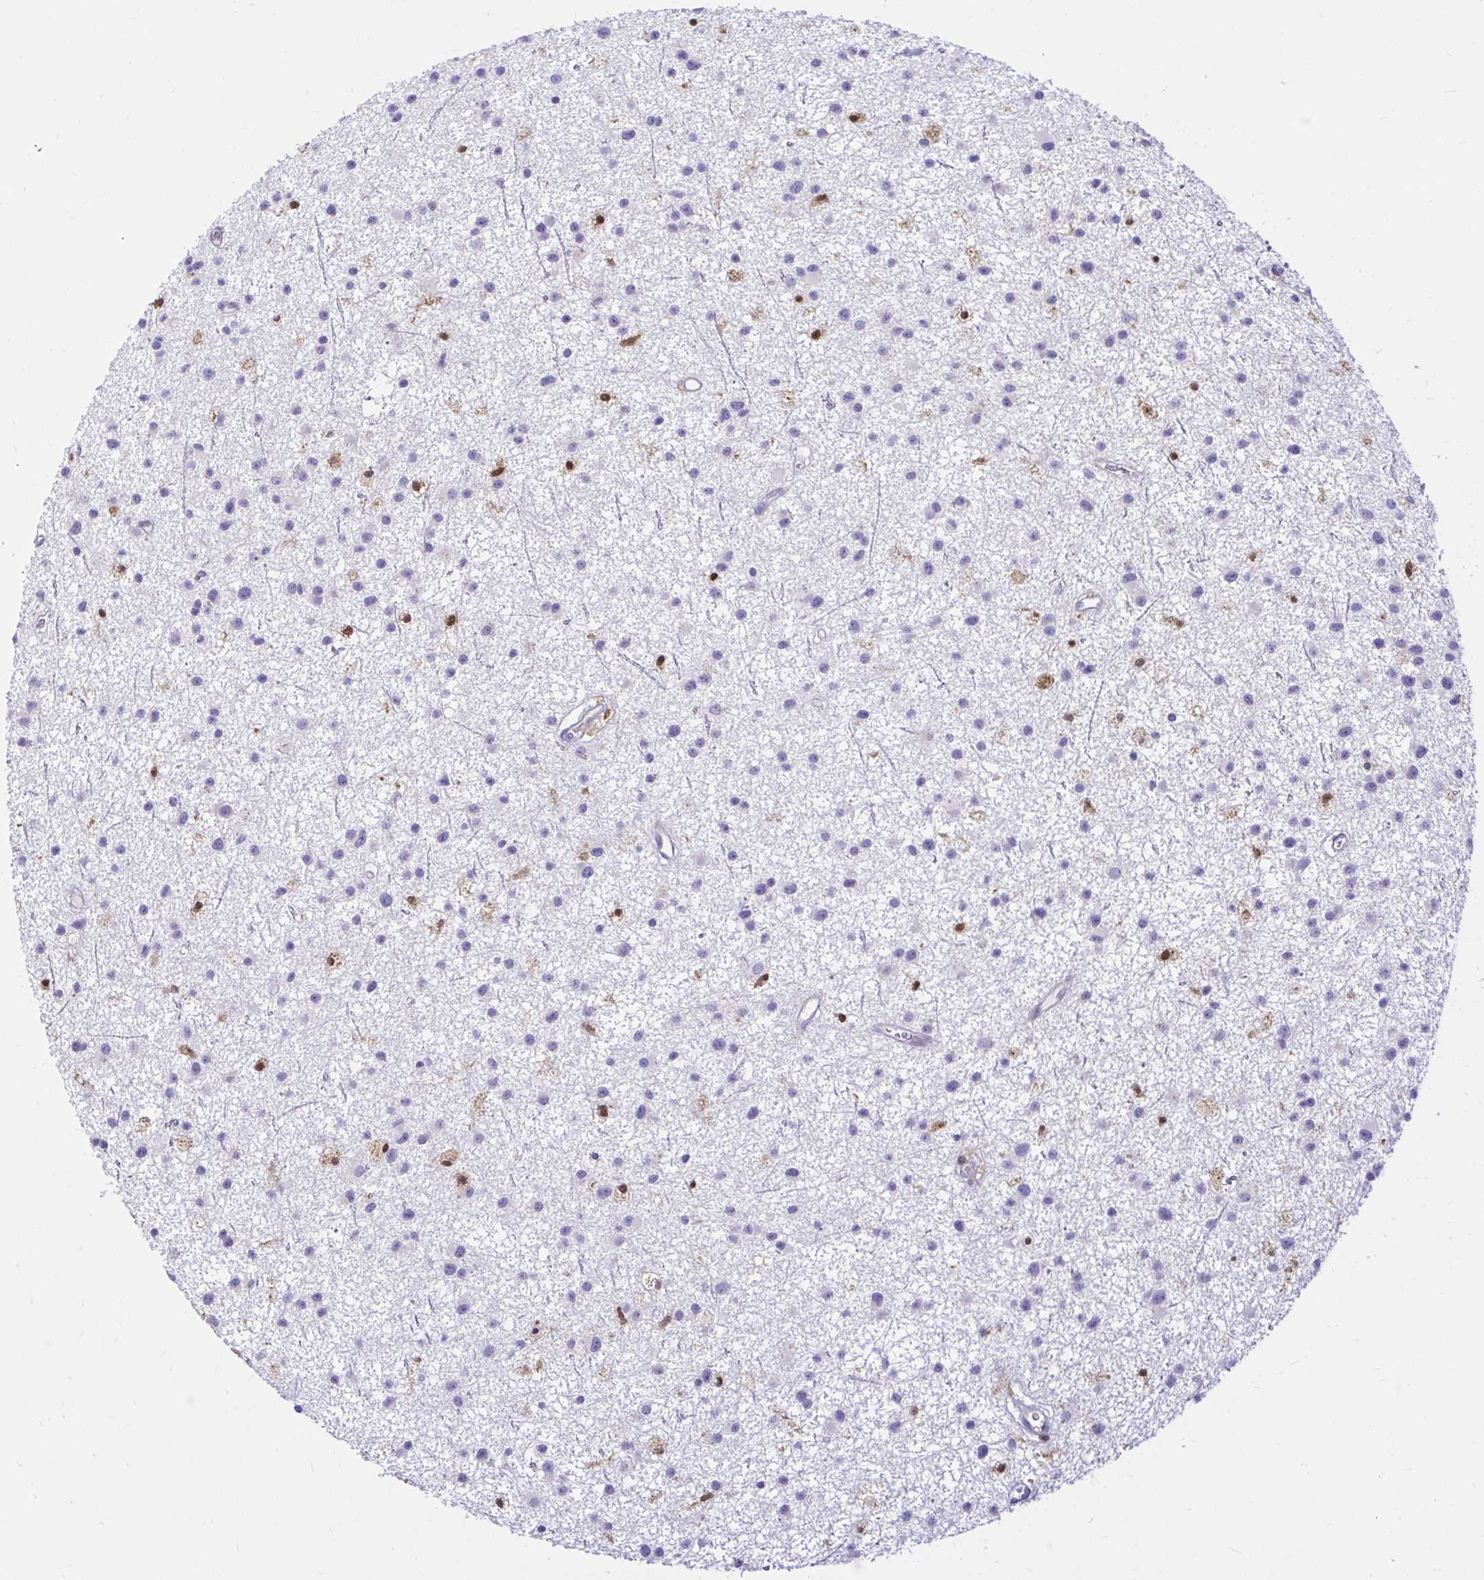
{"staining": {"intensity": "negative", "quantity": "none", "location": "none"}, "tissue": "glioma", "cell_type": "Tumor cells", "image_type": "cancer", "snomed": [{"axis": "morphology", "description": "Glioma, malignant, Low grade"}, {"axis": "topography", "description": "Brain"}], "caption": "Immunohistochemistry (IHC) image of malignant glioma (low-grade) stained for a protein (brown), which exhibits no expression in tumor cells. The staining was performed using DAB to visualize the protein expression in brown, while the nuclei were stained in blue with hematoxylin (Magnification: 20x).", "gene": "PYCARD", "patient": {"sex": "male", "age": 43}}